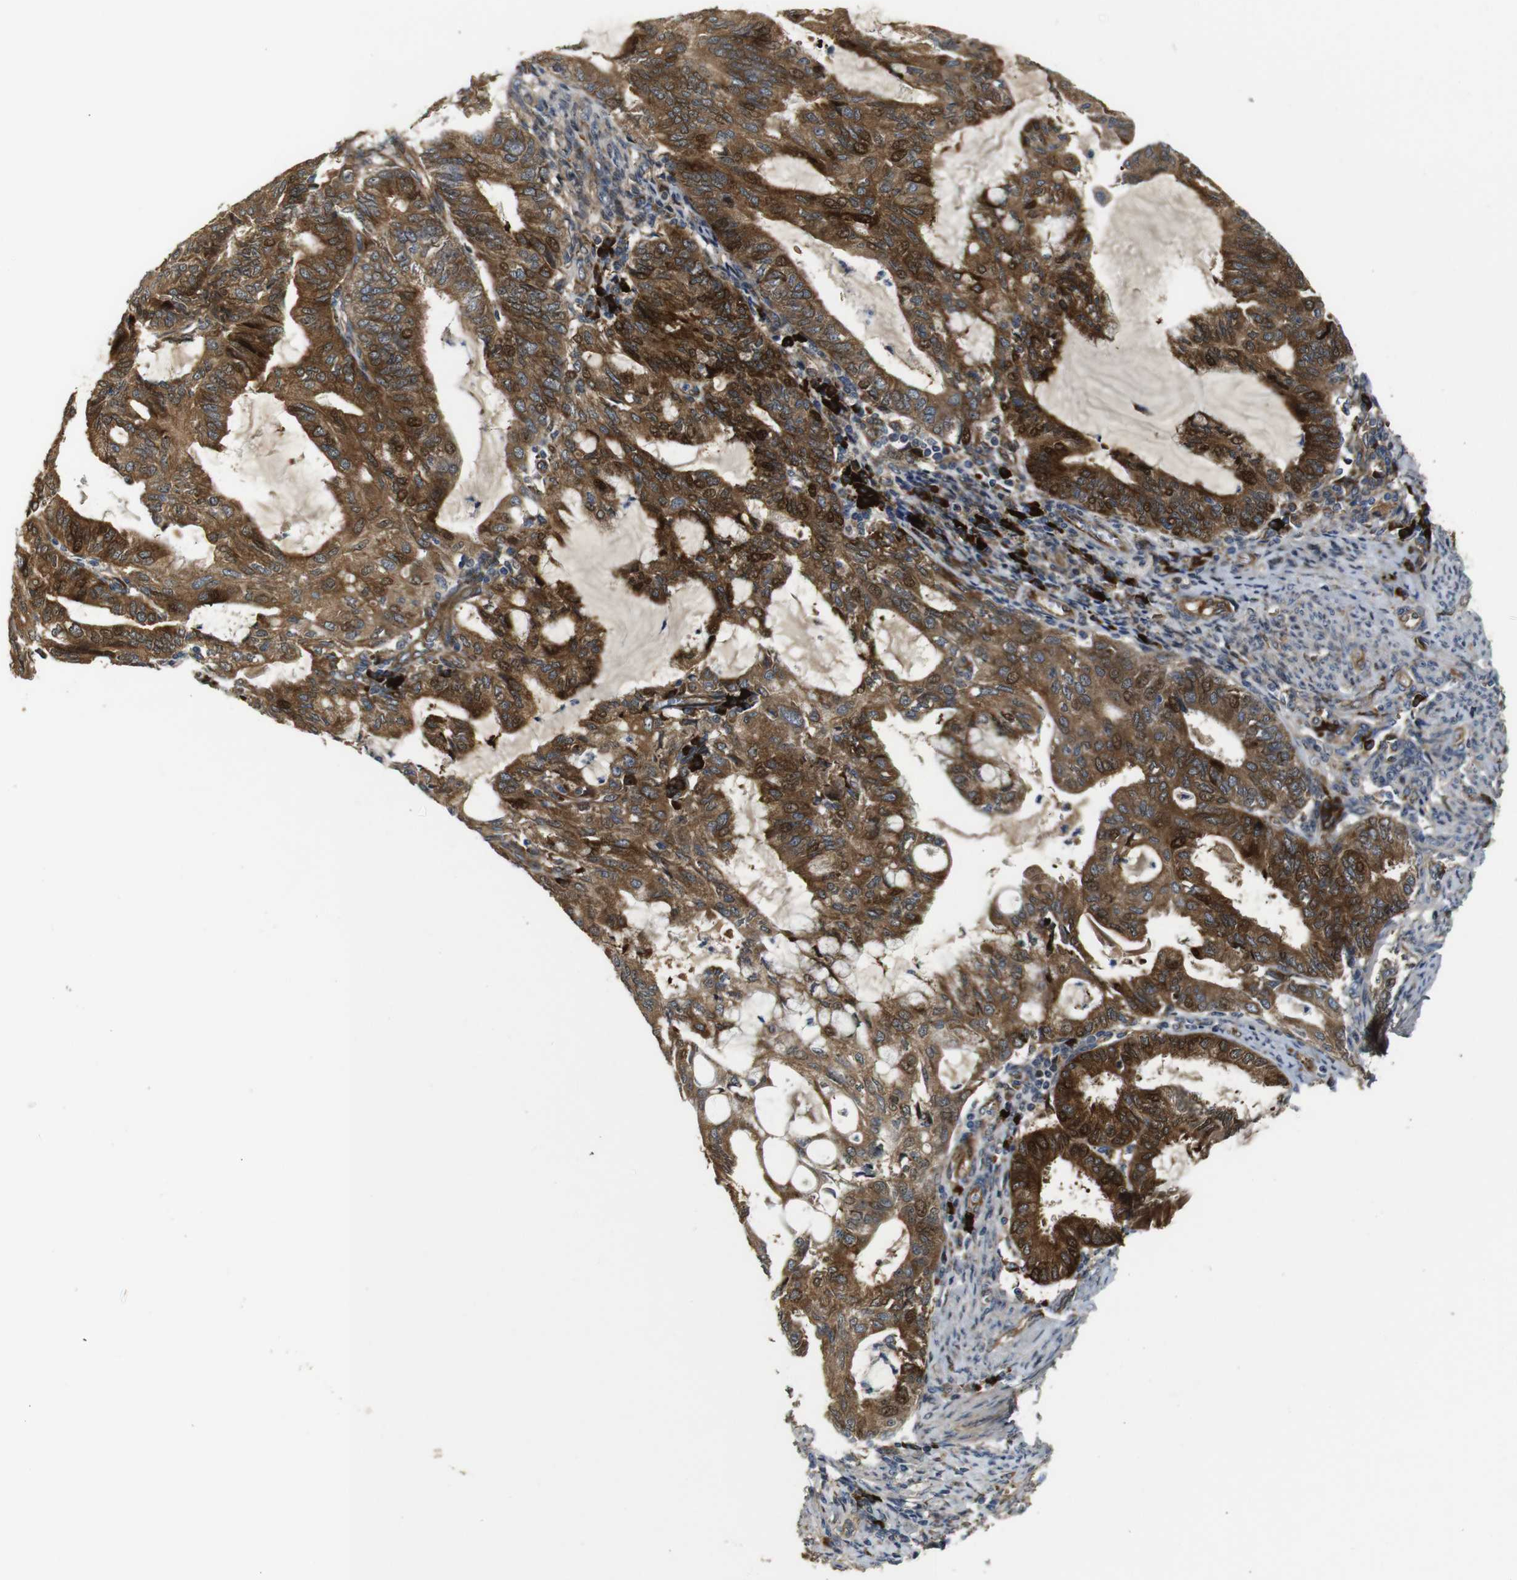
{"staining": {"intensity": "strong", "quantity": ">75%", "location": "cytoplasmic/membranous"}, "tissue": "endometrial cancer", "cell_type": "Tumor cells", "image_type": "cancer", "snomed": [{"axis": "morphology", "description": "Adenocarcinoma, NOS"}, {"axis": "topography", "description": "Endometrium"}], "caption": "Immunohistochemical staining of human endometrial adenocarcinoma shows strong cytoplasmic/membranous protein expression in approximately >75% of tumor cells. (IHC, brightfield microscopy, high magnification).", "gene": "UBE2G2", "patient": {"sex": "female", "age": 86}}